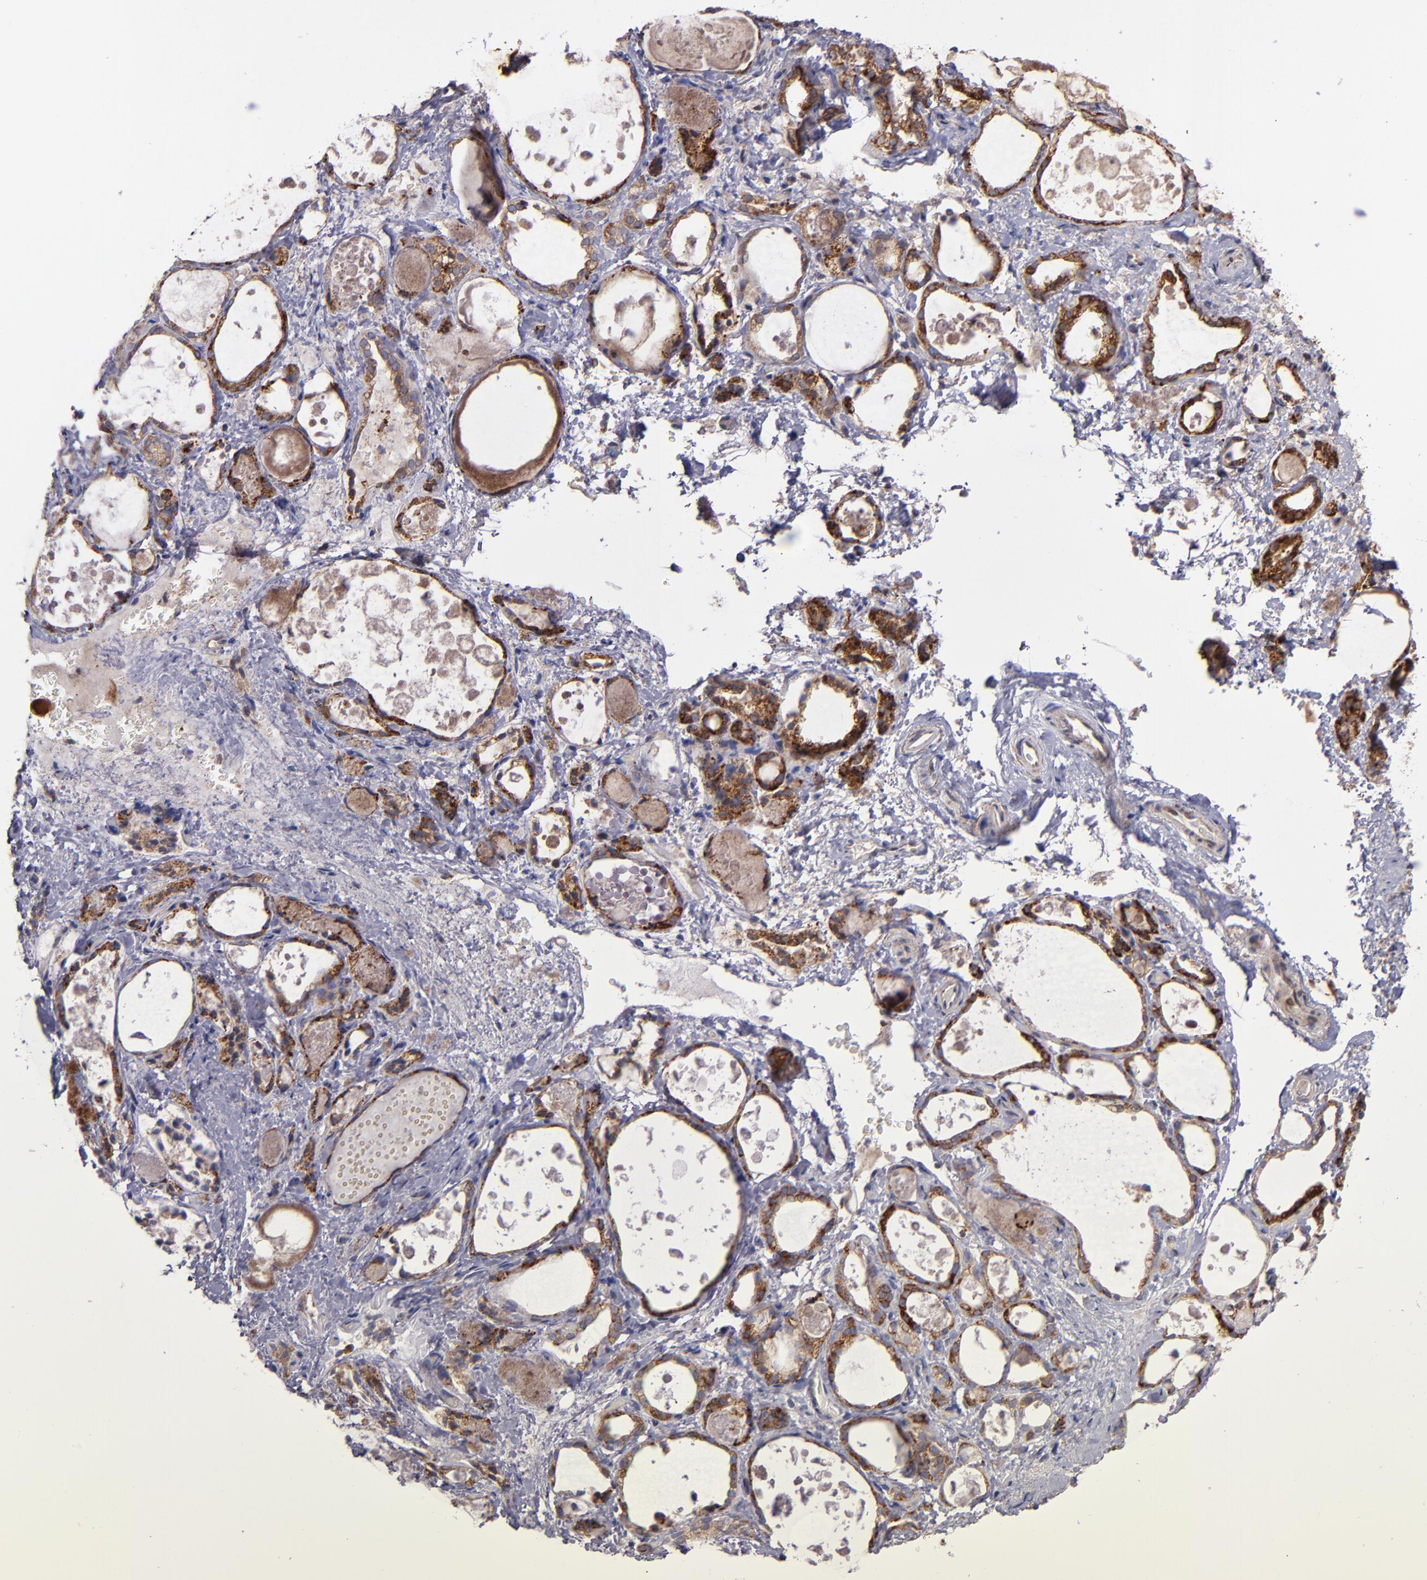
{"staining": {"intensity": "strong", "quantity": ">75%", "location": "cytoplasmic/membranous"}, "tissue": "thyroid gland", "cell_type": "Glandular cells", "image_type": "normal", "snomed": [{"axis": "morphology", "description": "Normal tissue, NOS"}, {"axis": "topography", "description": "Thyroid gland"}], "caption": "IHC histopathology image of normal human thyroid gland stained for a protein (brown), which shows high levels of strong cytoplasmic/membranous positivity in about >75% of glandular cells.", "gene": "IFIH1", "patient": {"sex": "female", "age": 75}}